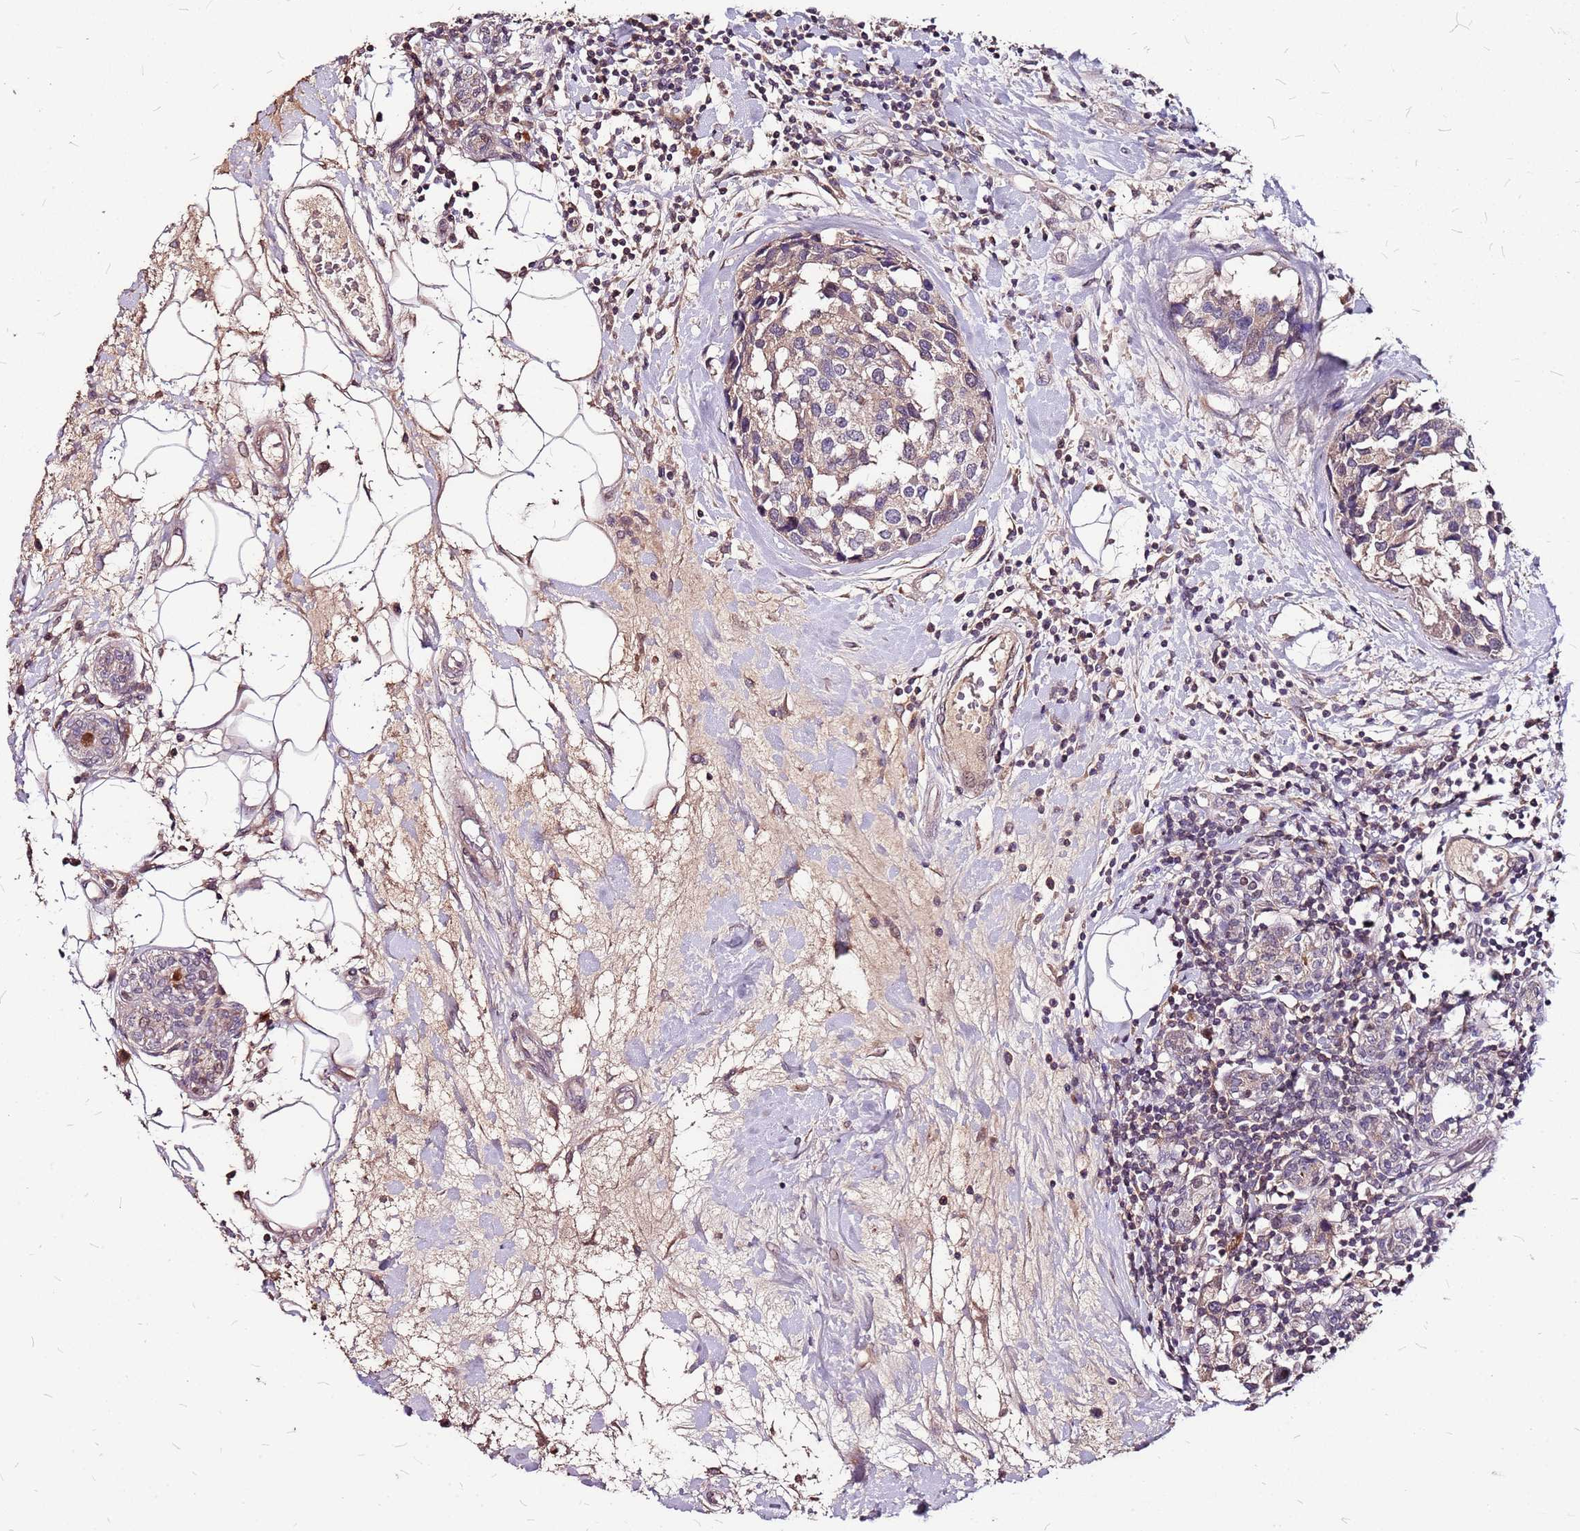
{"staining": {"intensity": "weak", "quantity": "25%-75%", "location": "cytoplasmic/membranous"}, "tissue": "breast cancer", "cell_type": "Tumor cells", "image_type": "cancer", "snomed": [{"axis": "morphology", "description": "Lobular carcinoma"}, {"axis": "topography", "description": "Breast"}], "caption": "An immunohistochemistry (IHC) histopathology image of tumor tissue is shown. Protein staining in brown shows weak cytoplasmic/membranous positivity in breast cancer (lobular carcinoma) within tumor cells. The protein is stained brown, and the nuclei are stained in blue (DAB (3,3'-diaminobenzidine) IHC with brightfield microscopy, high magnification).", "gene": "DCDC2C", "patient": {"sex": "female", "age": 59}}